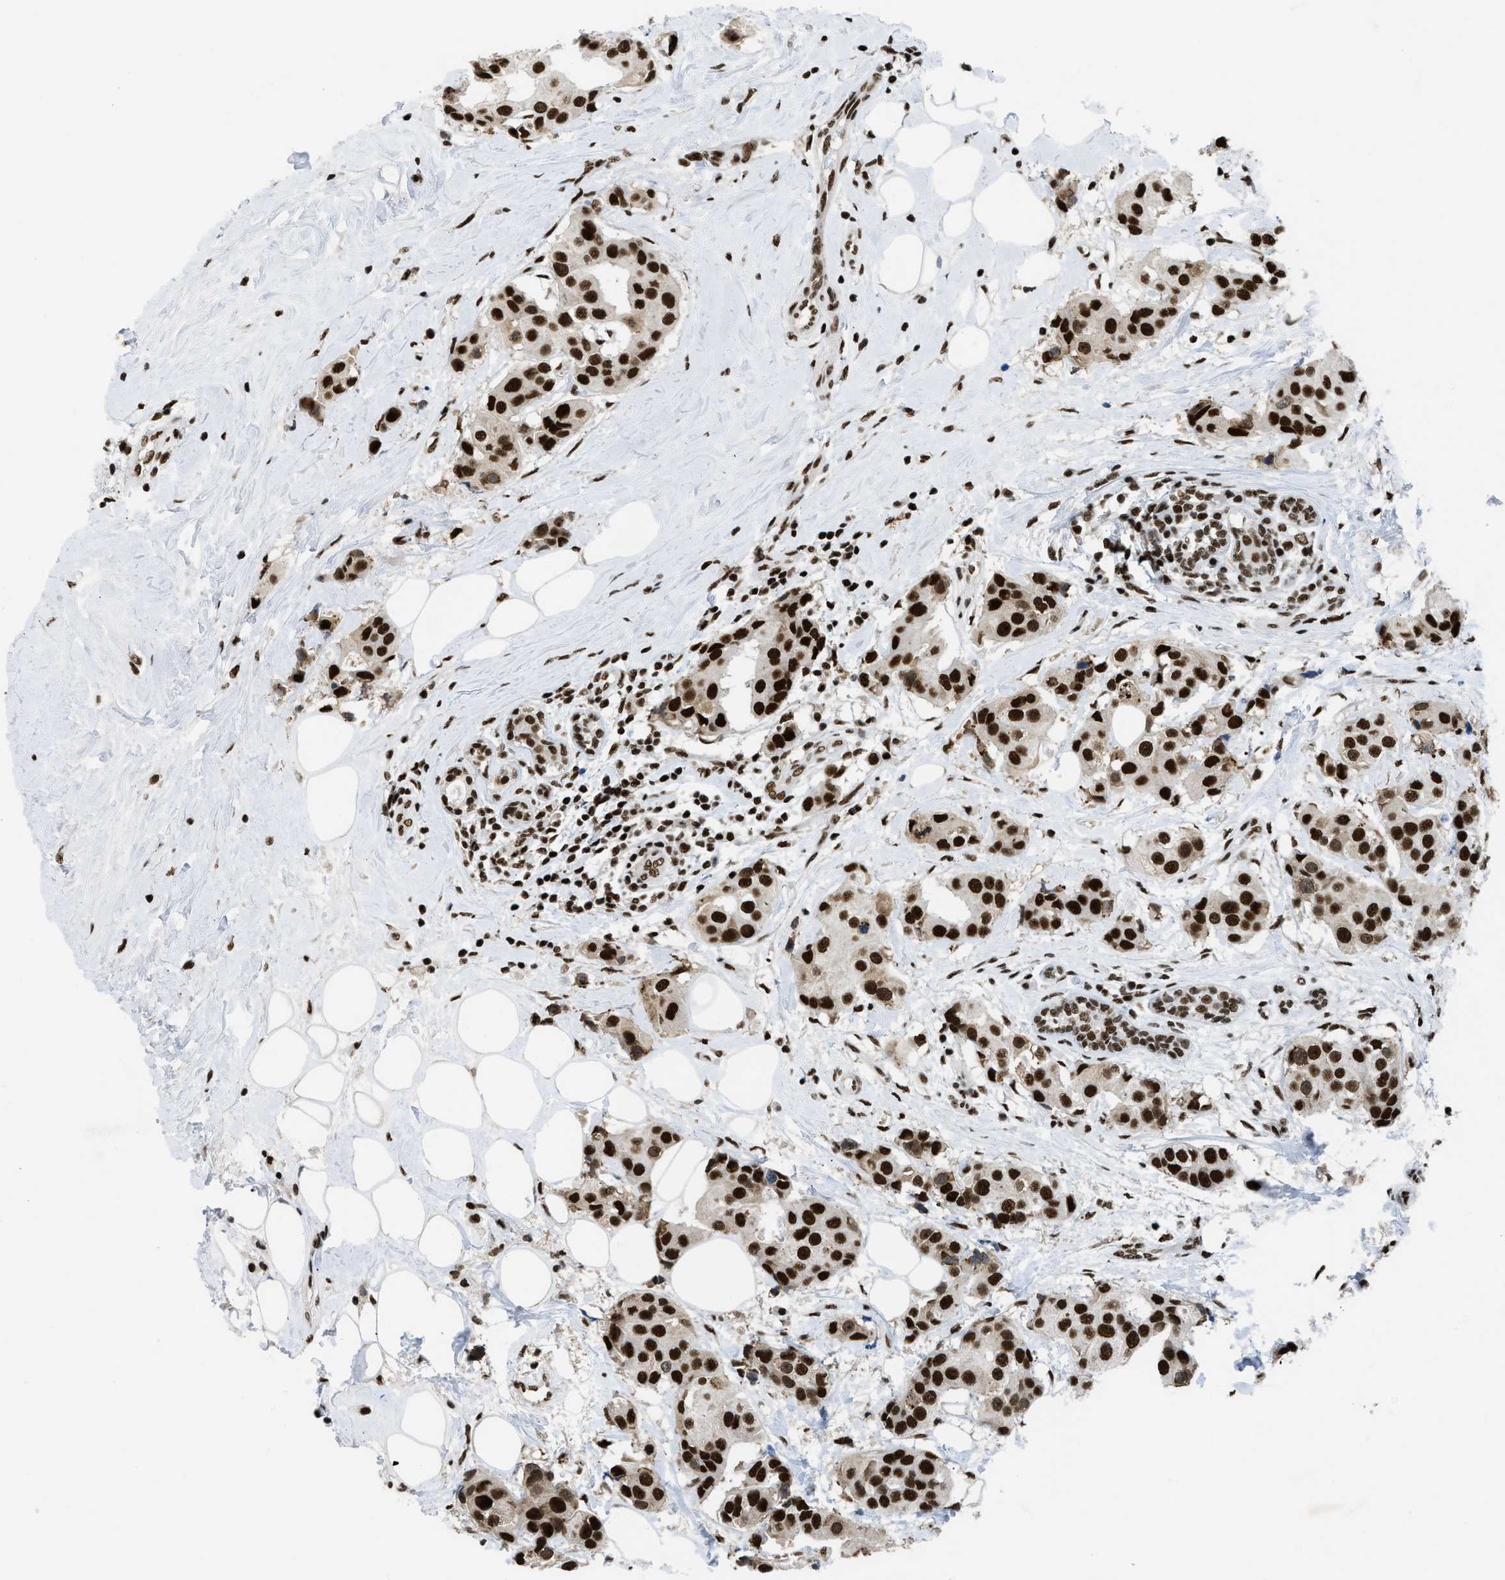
{"staining": {"intensity": "strong", "quantity": ">75%", "location": "nuclear"}, "tissue": "breast cancer", "cell_type": "Tumor cells", "image_type": "cancer", "snomed": [{"axis": "morphology", "description": "Normal tissue, NOS"}, {"axis": "morphology", "description": "Duct carcinoma"}, {"axis": "topography", "description": "Breast"}], "caption": "Strong nuclear positivity for a protein is present in about >75% of tumor cells of intraductal carcinoma (breast) using immunohistochemistry.", "gene": "SCAF4", "patient": {"sex": "female", "age": 39}}